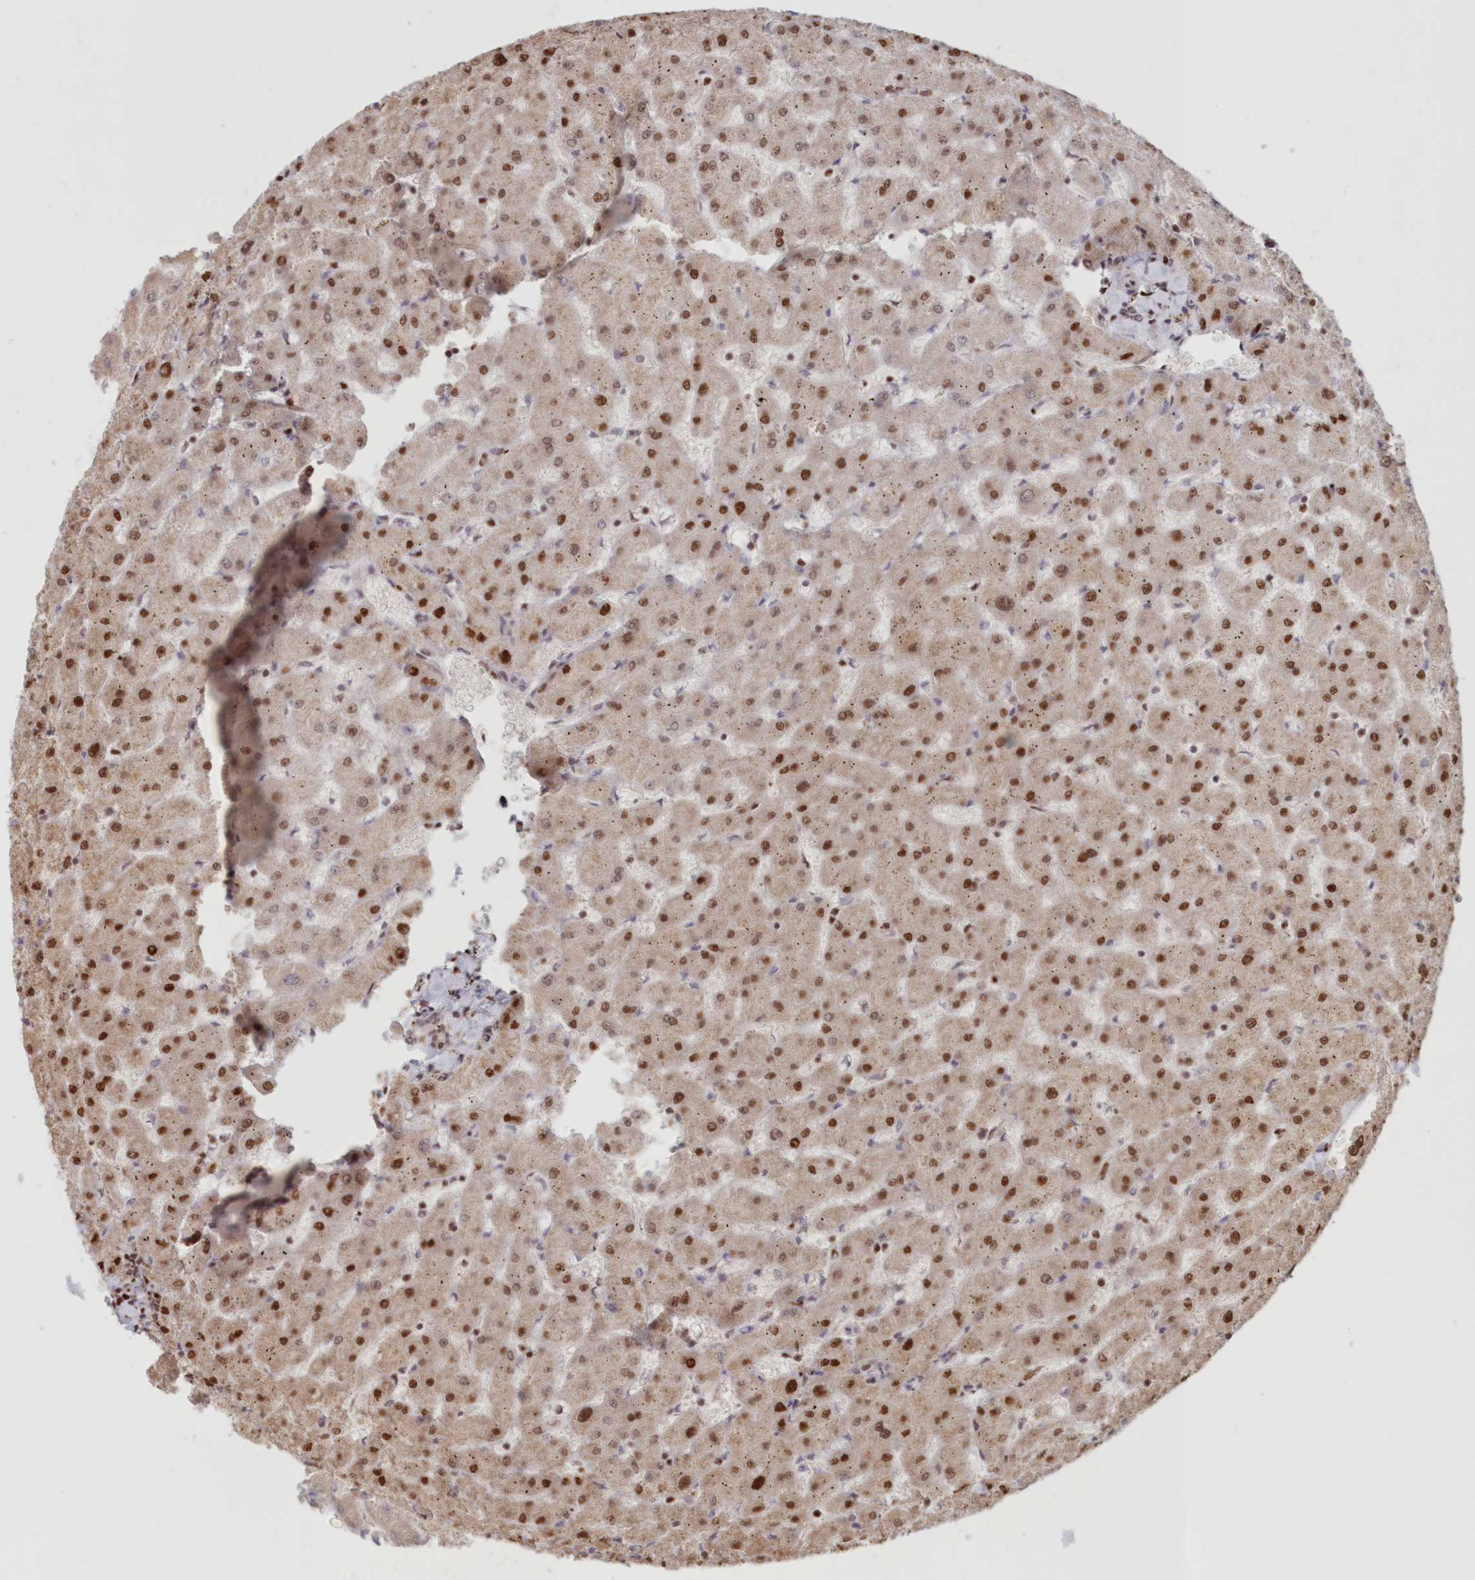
{"staining": {"intensity": "weak", "quantity": ">75%", "location": "nuclear"}, "tissue": "liver", "cell_type": "Cholangiocytes", "image_type": "normal", "snomed": [{"axis": "morphology", "description": "Normal tissue, NOS"}, {"axis": "topography", "description": "Liver"}], "caption": "IHC micrograph of unremarkable liver stained for a protein (brown), which displays low levels of weak nuclear positivity in about >75% of cholangiocytes.", "gene": "POLR2B", "patient": {"sex": "female", "age": 63}}